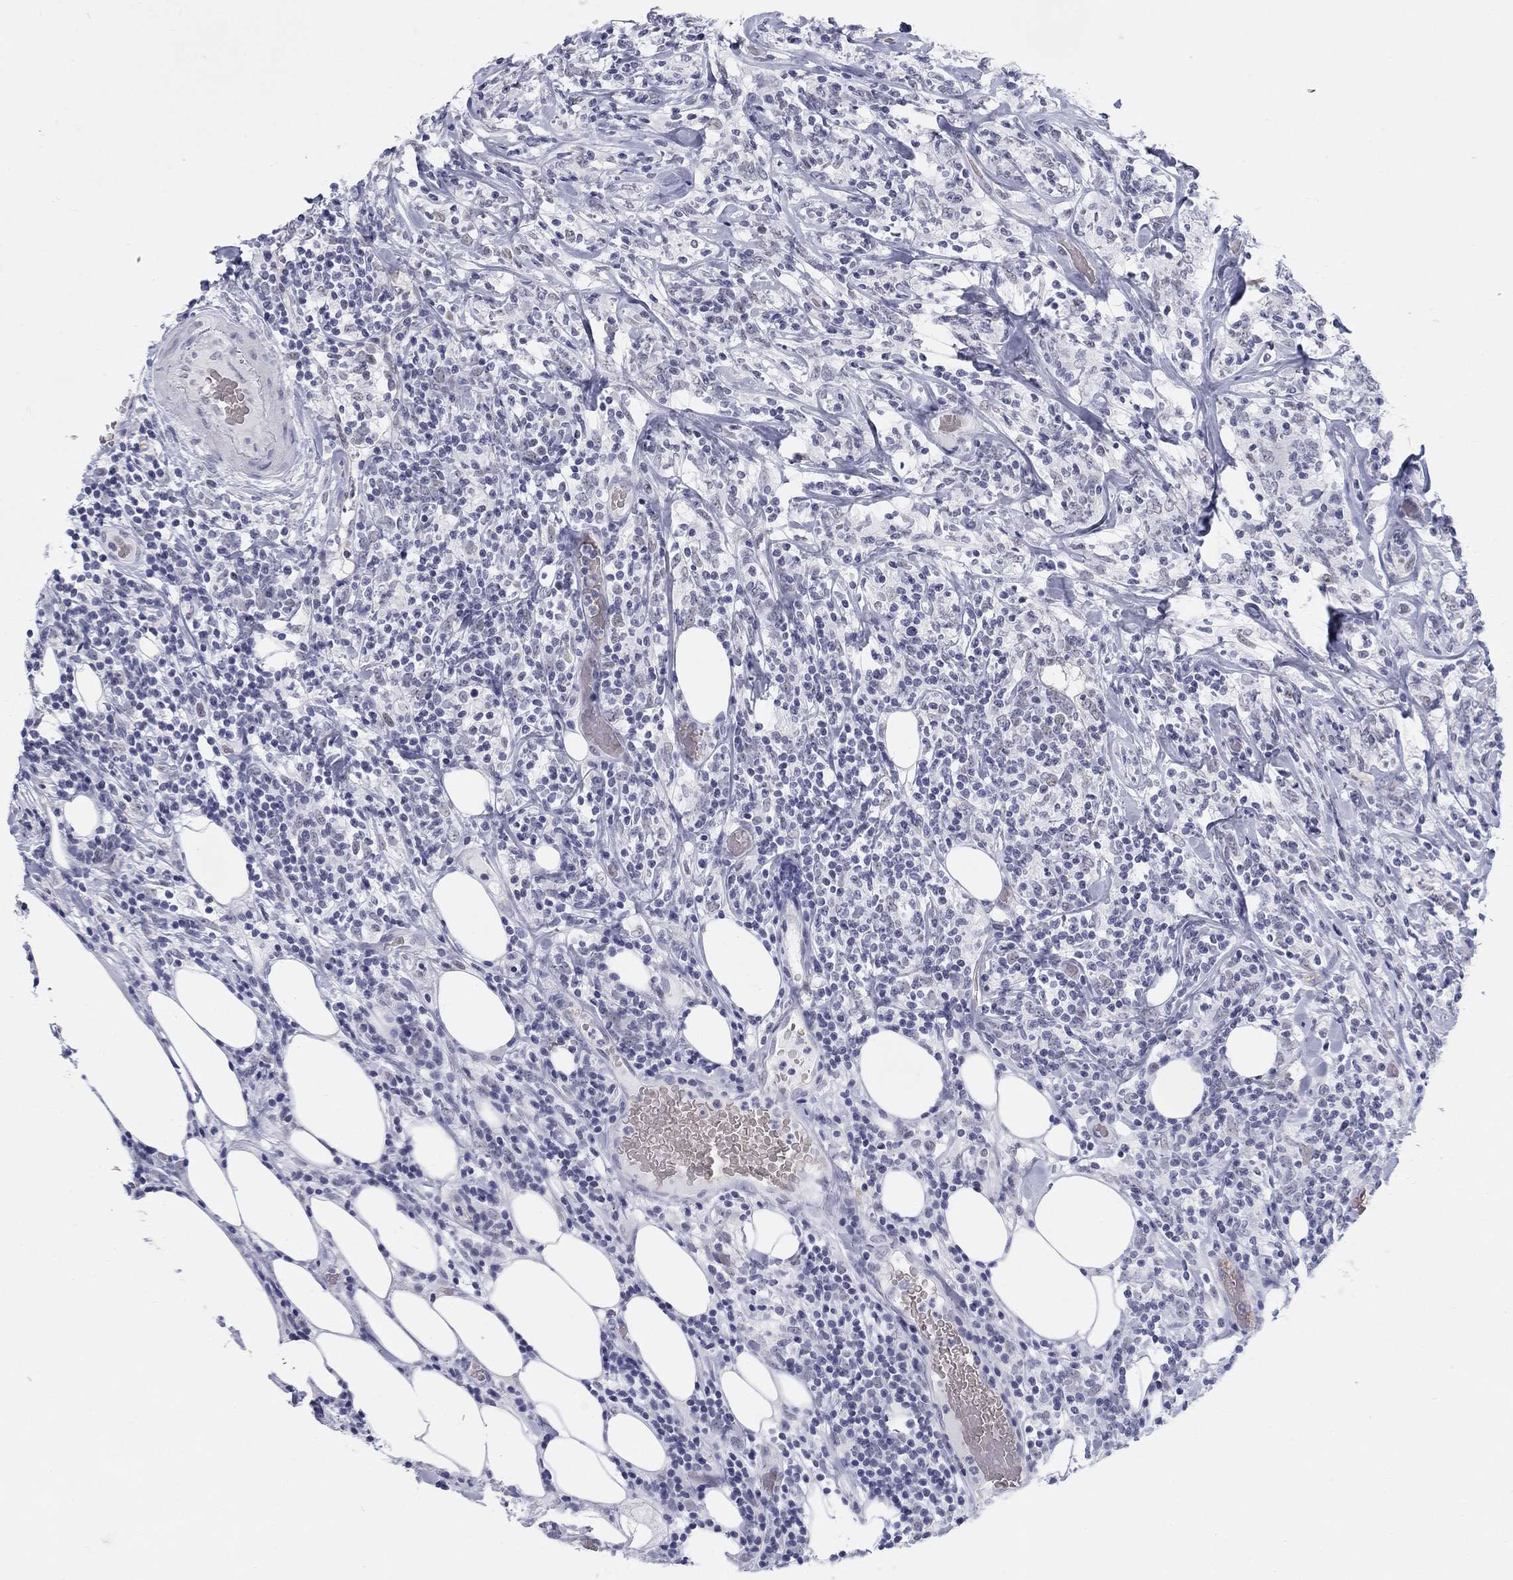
{"staining": {"intensity": "negative", "quantity": "none", "location": "none"}, "tissue": "lymphoma", "cell_type": "Tumor cells", "image_type": "cancer", "snomed": [{"axis": "morphology", "description": "Malignant lymphoma, non-Hodgkin's type, High grade"}, {"axis": "topography", "description": "Lymph node"}], "caption": "A histopathology image of human lymphoma is negative for staining in tumor cells. (Immunohistochemistry, brightfield microscopy, high magnification).", "gene": "DMTN", "patient": {"sex": "female", "age": 84}}